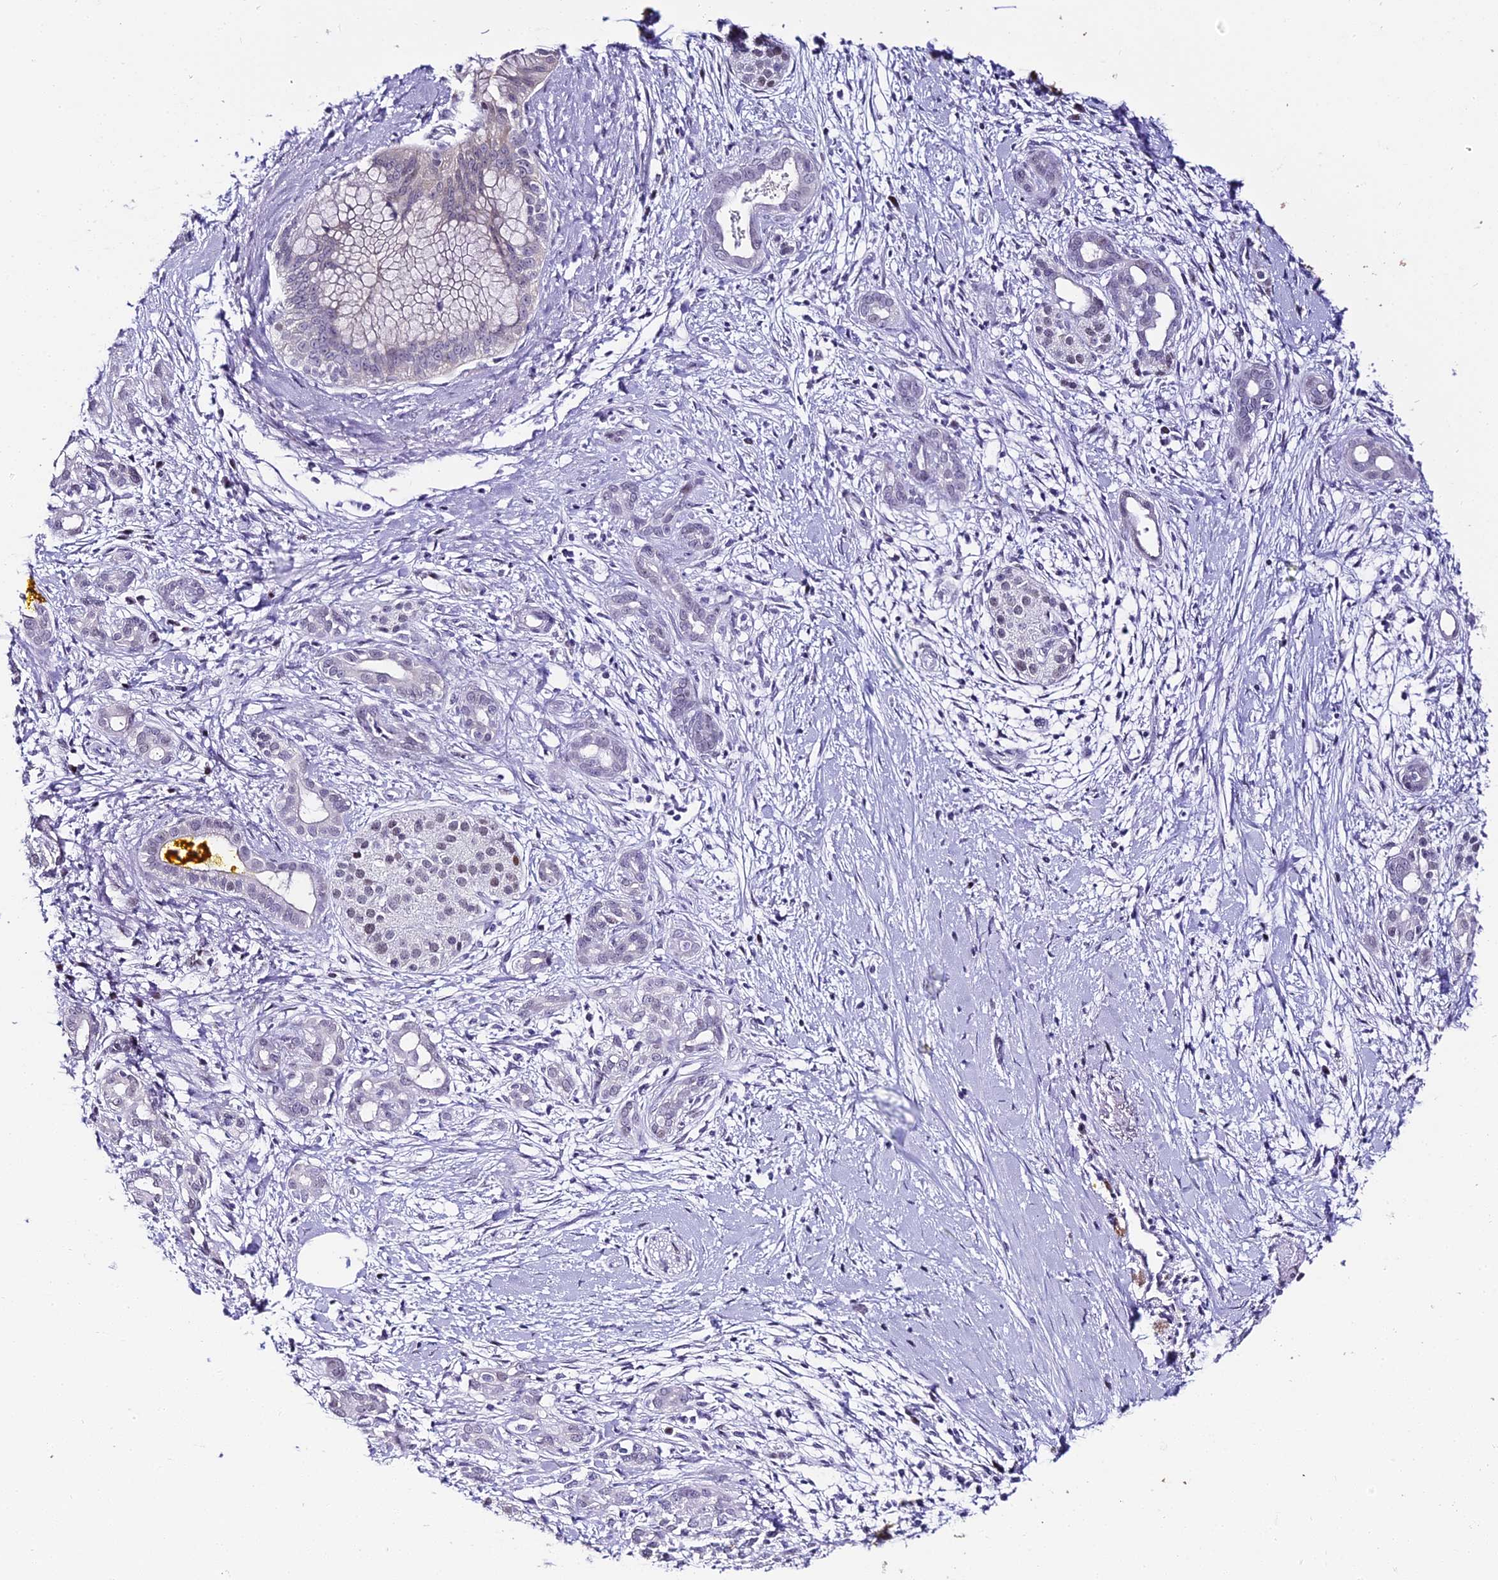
{"staining": {"intensity": "negative", "quantity": "none", "location": "none"}, "tissue": "pancreatic cancer", "cell_type": "Tumor cells", "image_type": "cancer", "snomed": [{"axis": "morphology", "description": "Adenocarcinoma, NOS"}, {"axis": "topography", "description": "Pancreas"}], "caption": "Tumor cells are negative for protein expression in human pancreatic adenocarcinoma. Brightfield microscopy of IHC stained with DAB (brown) and hematoxylin (blue), captured at high magnification.", "gene": "ABHD14A-ACY1", "patient": {"sex": "male", "age": 58}}